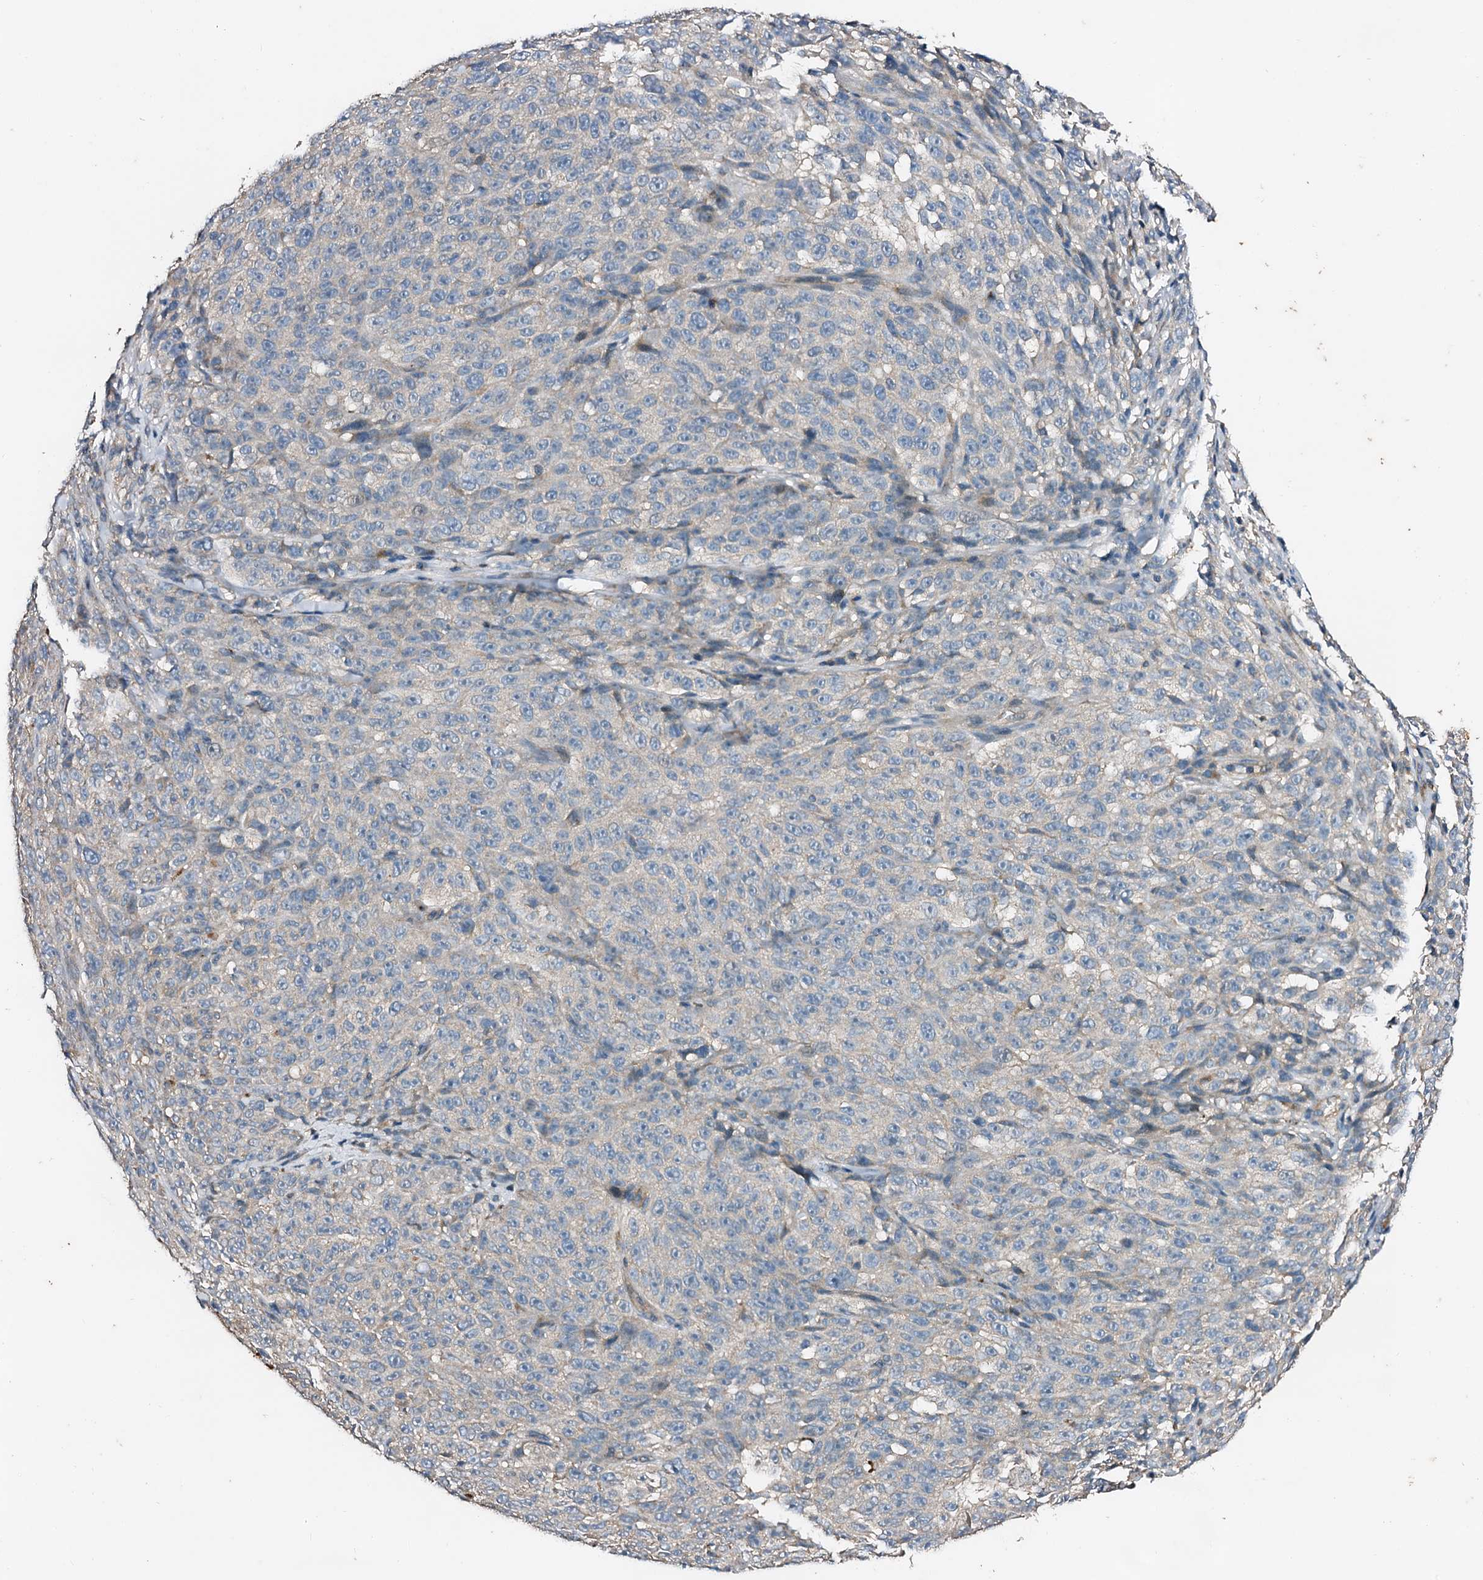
{"staining": {"intensity": "negative", "quantity": "none", "location": "none"}, "tissue": "melanoma", "cell_type": "Tumor cells", "image_type": "cancer", "snomed": [{"axis": "morphology", "description": "Malignant melanoma, NOS"}, {"axis": "topography", "description": "Skin"}], "caption": "An immunohistochemistry photomicrograph of malignant melanoma is shown. There is no staining in tumor cells of malignant melanoma.", "gene": "FIBIN", "patient": {"sex": "female", "age": 82}}